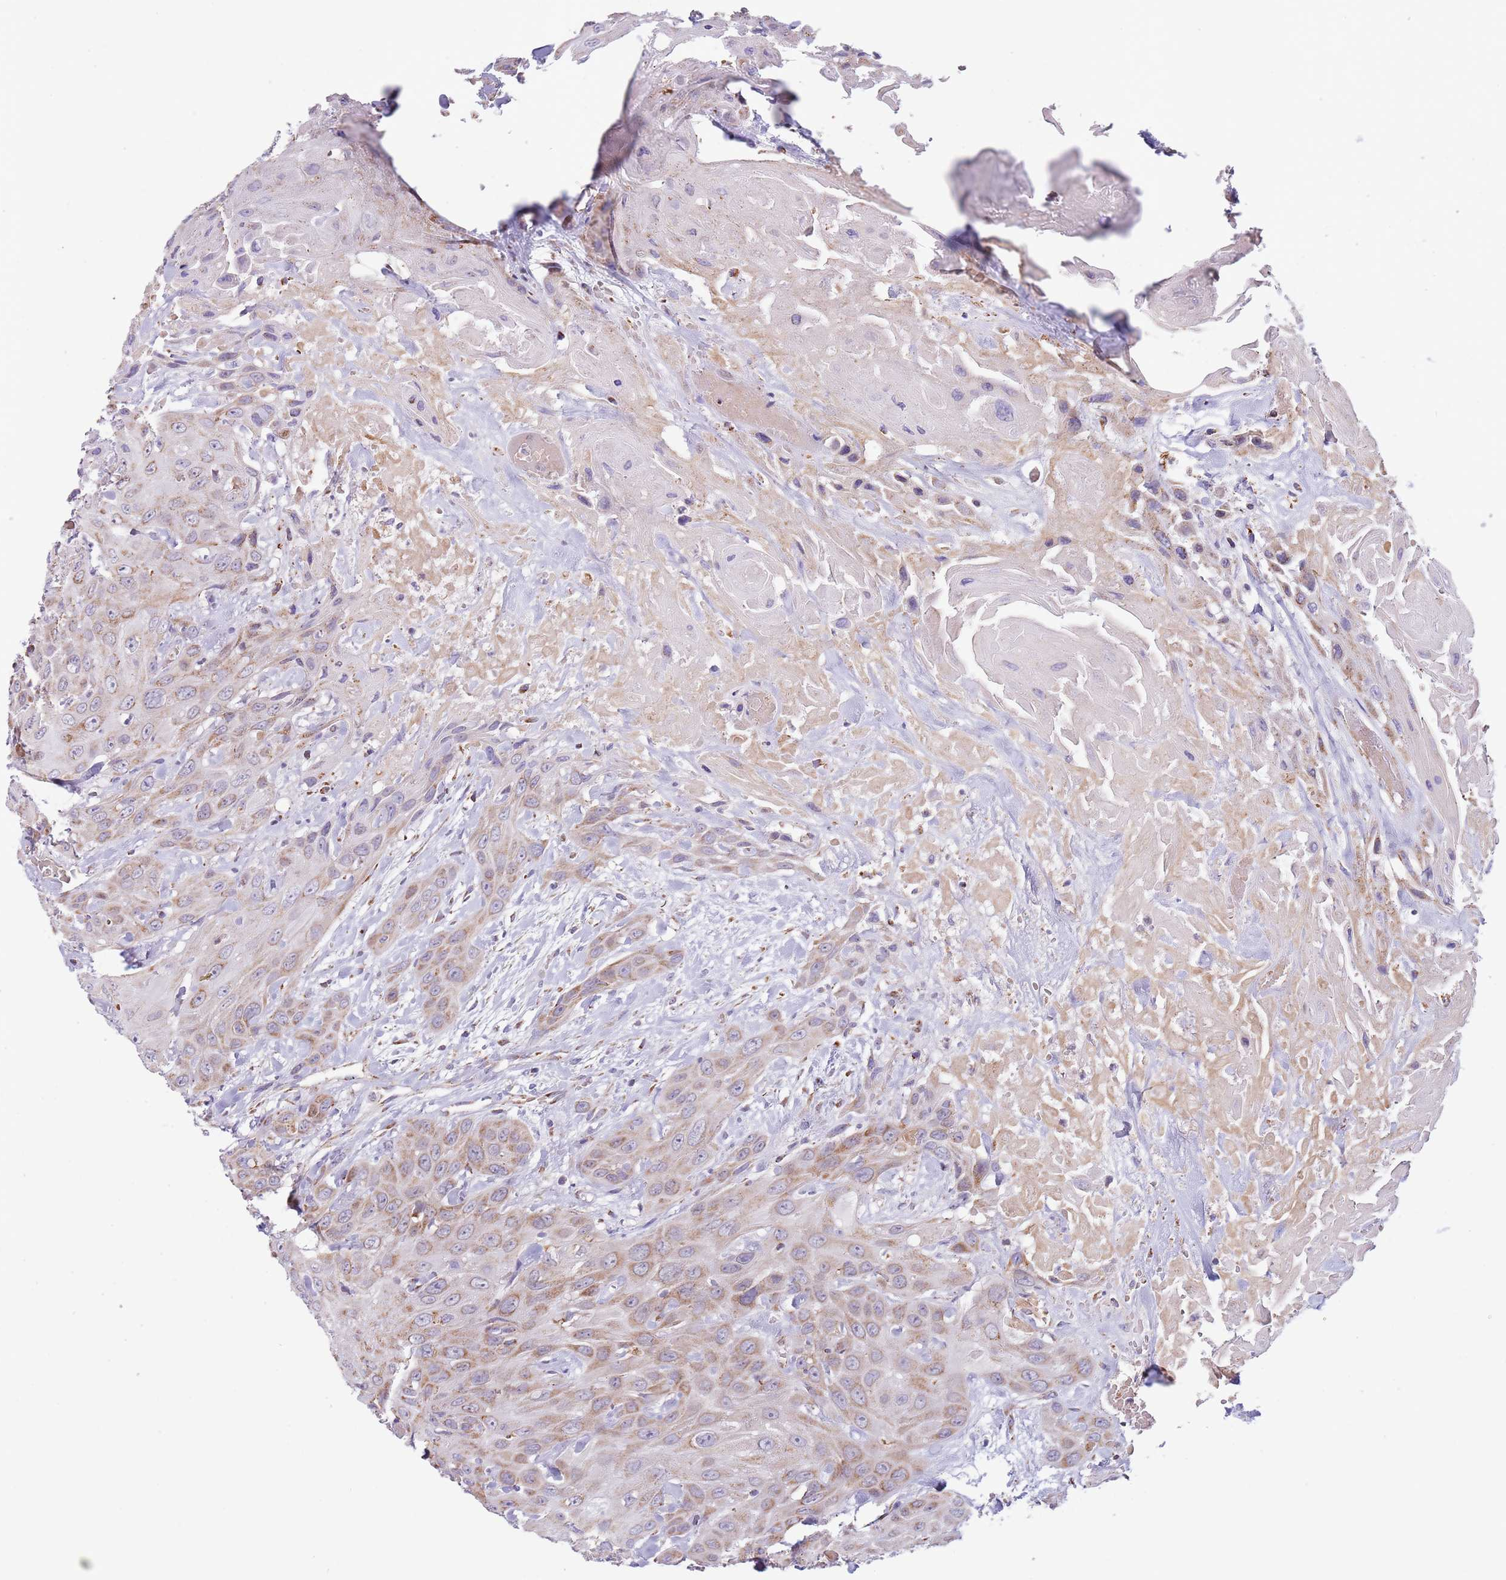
{"staining": {"intensity": "moderate", "quantity": "25%-75%", "location": "cytoplasmic/membranous"}, "tissue": "head and neck cancer", "cell_type": "Tumor cells", "image_type": "cancer", "snomed": [{"axis": "morphology", "description": "Squamous cell carcinoma, NOS"}, {"axis": "topography", "description": "Head-Neck"}], "caption": "This photomicrograph displays IHC staining of head and neck squamous cell carcinoma, with medium moderate cytoplasmic/membranous expression in about 25%-75% of tumor cells.", "gene": "LHX6", "patient": {"sex": "male", "age": 81}}